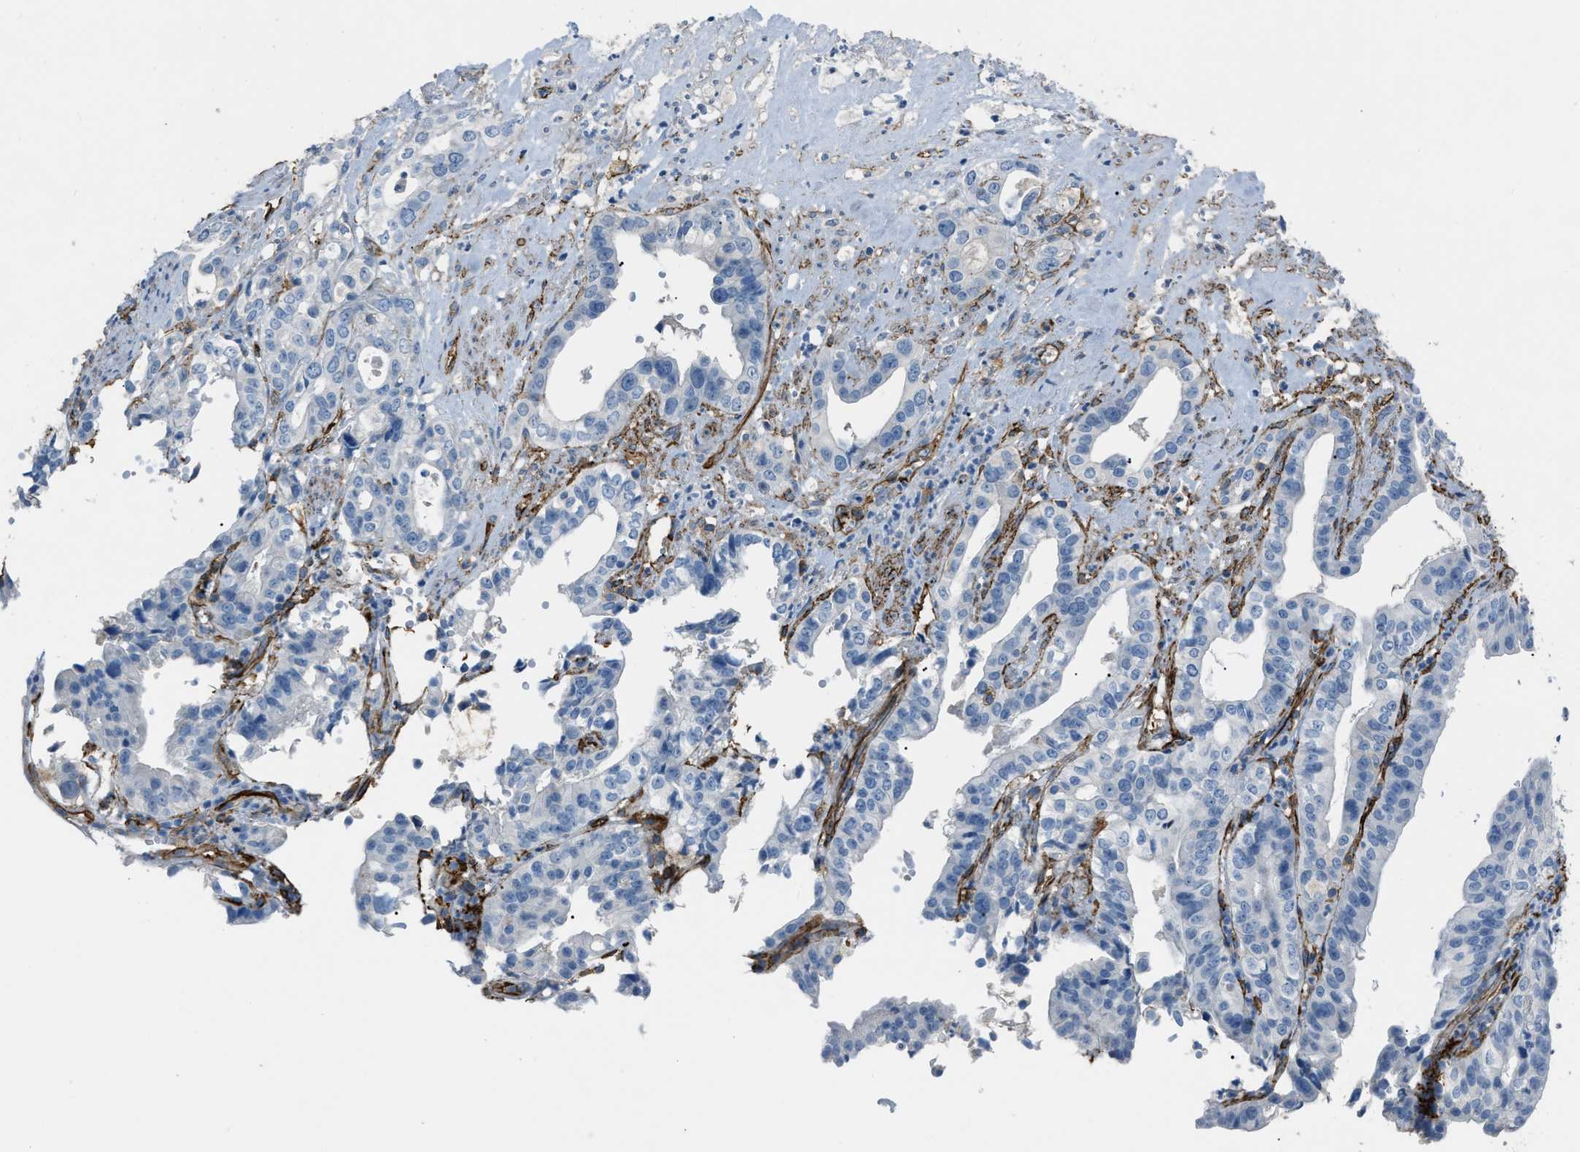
{"staining": {"intensity": "negative", "quantity": "none", "location": "none"}, "tissue": "liver cancer", "cell_type": "Tumor cells", "image_type": "cancer", "snomed": [{"axis": "morphology", "description": "Cholangiocarcinoma"}, {"axis": "topography", "description": "Liver"}], "caption": "A high-resolution micrograph shows immunohistochemistry (IHC) staining of liver cancer (cholangiocarcinoma), which displays no significant expression in tumor cells. (Immunohistochemistry, brightfield microscopy, high magnification).", "gene": "SLC22A15", "patient": {"sex": "female", "age": 61}}